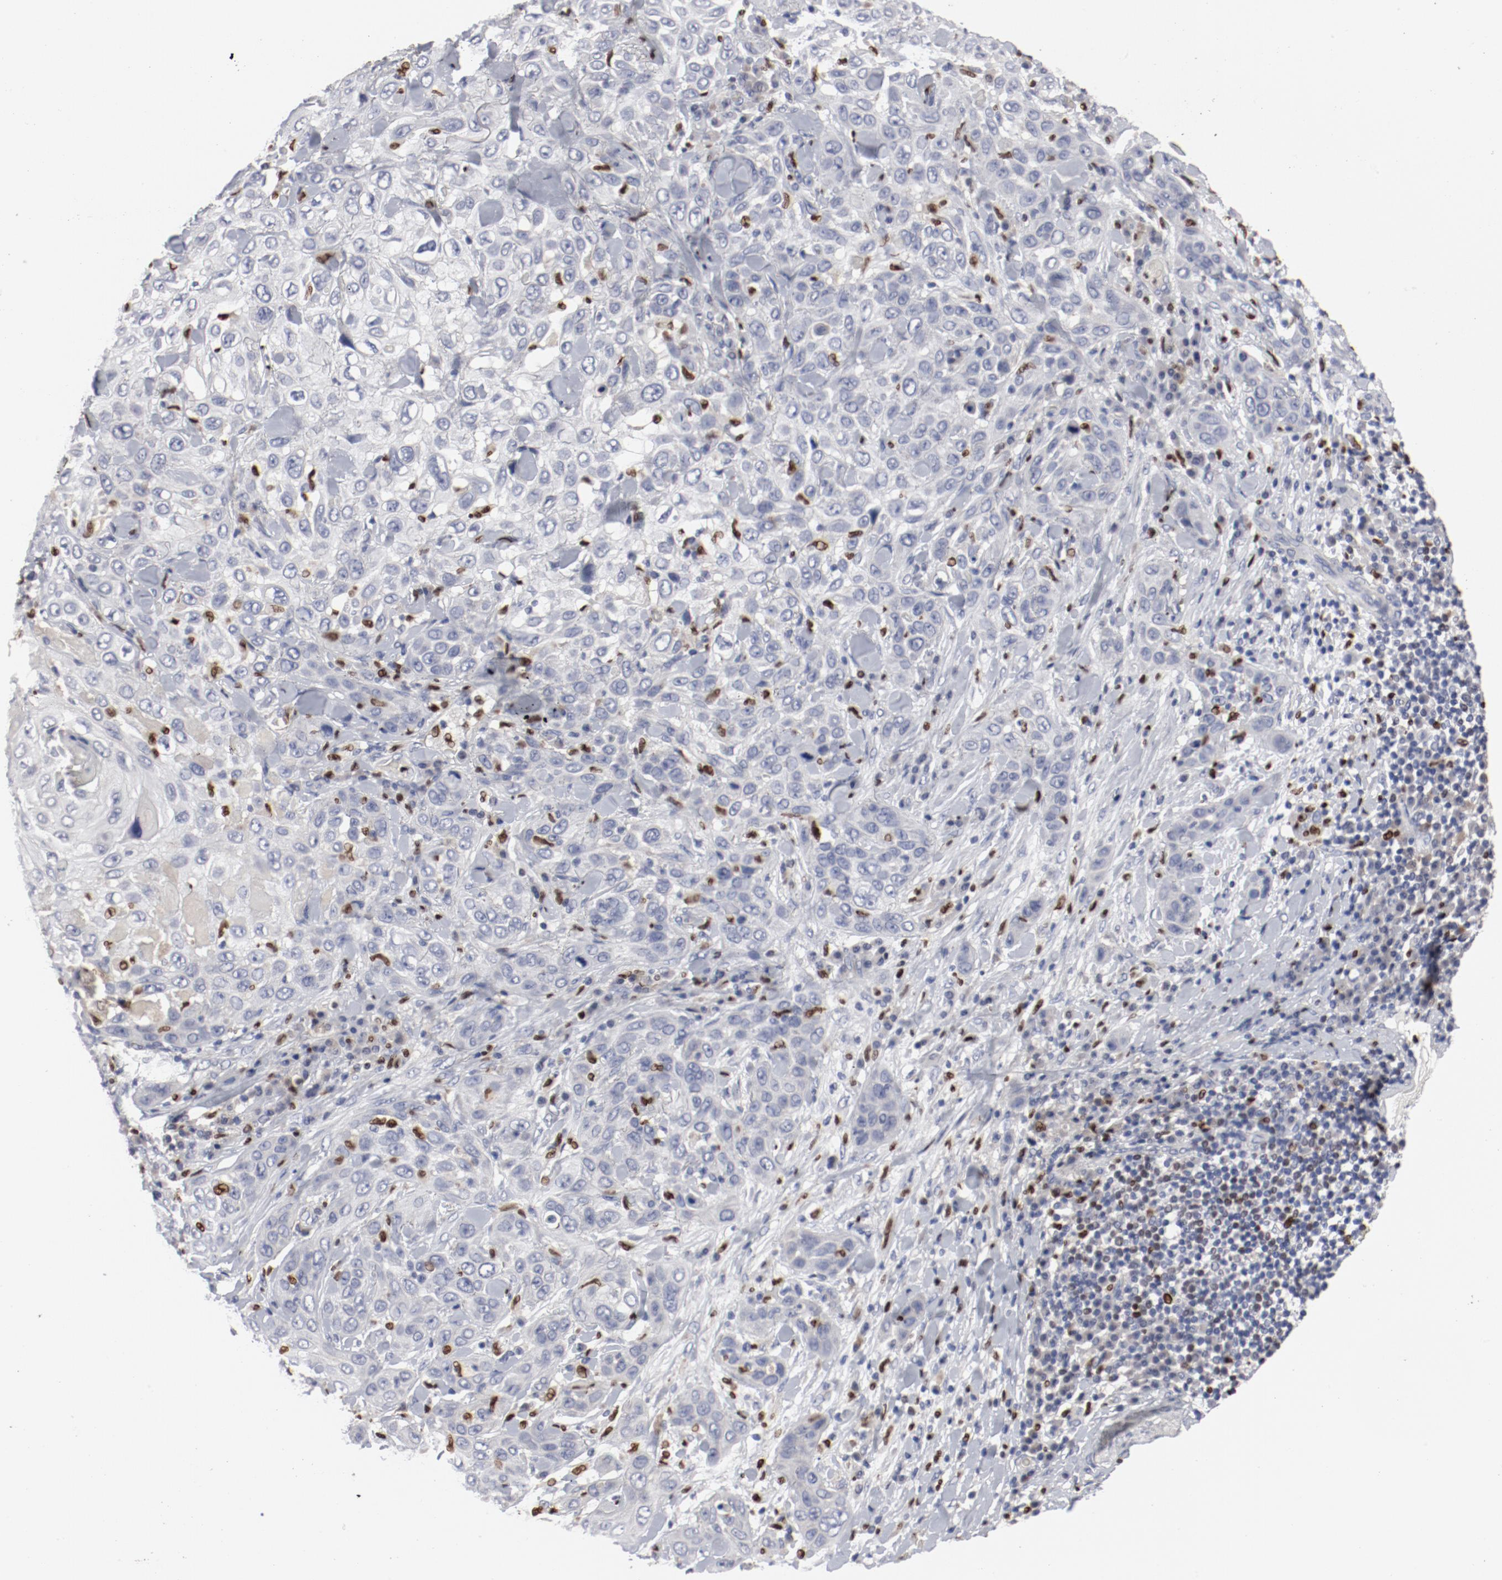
{"staining": {"intensity": "negative", "quantity": "none", "location": "none"}, "tissue": "skin cancer", "cell_type": "Tumor cells", "image_type": "cancer", "snomed": [{"axis": "morphology", "description": "Squamous cell carcinoma, NOS"}, {"axis": "topography", "description": "Skin"}], "caption": "The immunohistochemistry (IHC) micrograph has no significant expression in tumor cells of skin squamous cell carcinoma tissue.", "gene": "SPI1", "patient": {"sex": "male", "age": 84}}